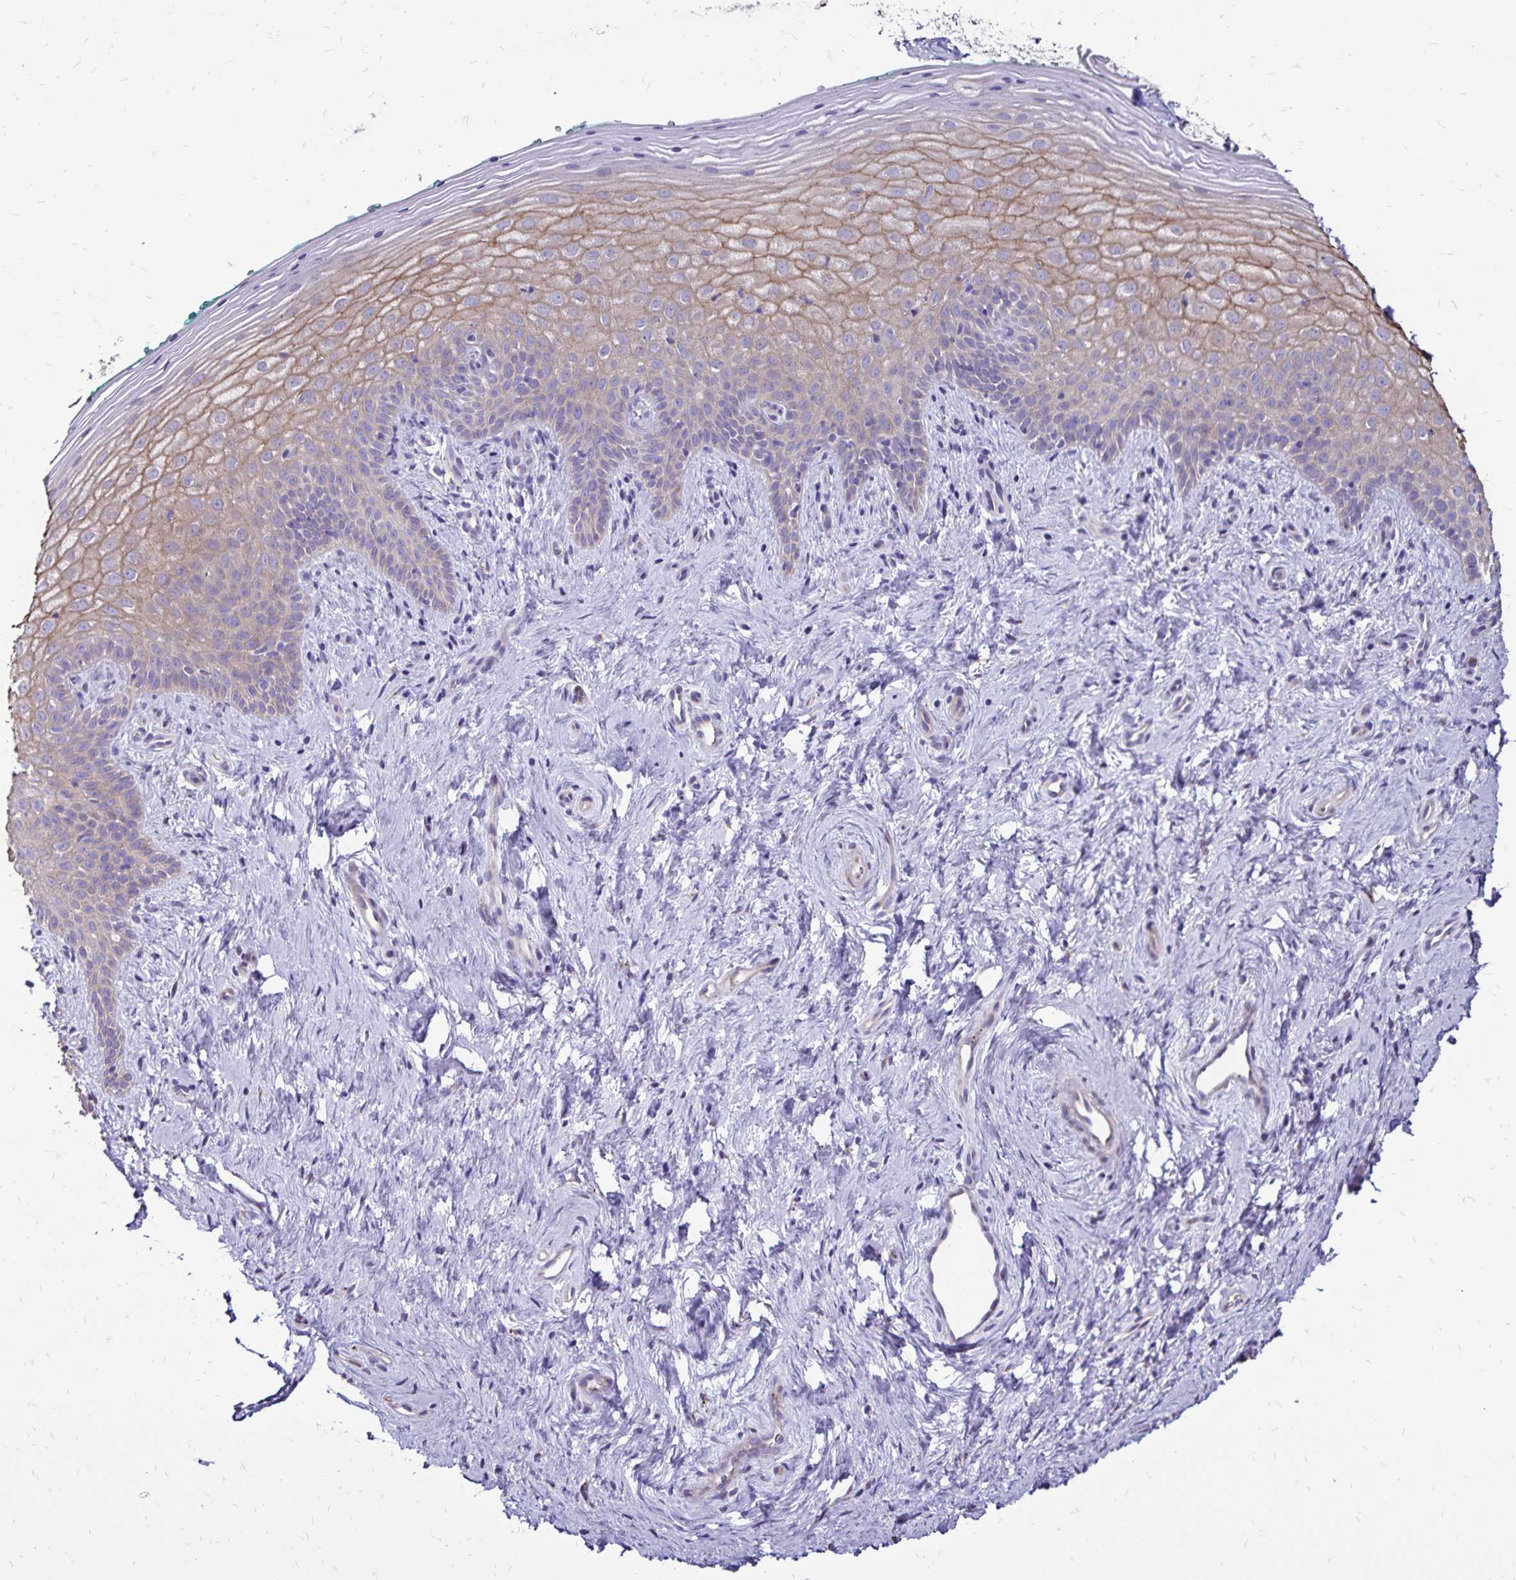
{"staining": {"intensity": "moderate", "quantity": "<25%", "location": "cytoplasmic/membranous"}, "tissue": "vagina", "cell_type": "Squamous epithelial cells", "image_type": "normal", "snomed": [{"axis": "morphology", "description": "Normal tissue, NOS"}, {"axis": "topography", "description": "Vagina"}], "caption": "High-power microscopy captured an immunohistochemistry image of normal vagina, revealing moderate cytoplasmic/membranous expression in about <25% of squamous epithelial cells. (brown staining indicates protein expression, while blue staining denotes nuclei).", "gene": "EVPL", "patient": {"sex": "female", "age": 45}}